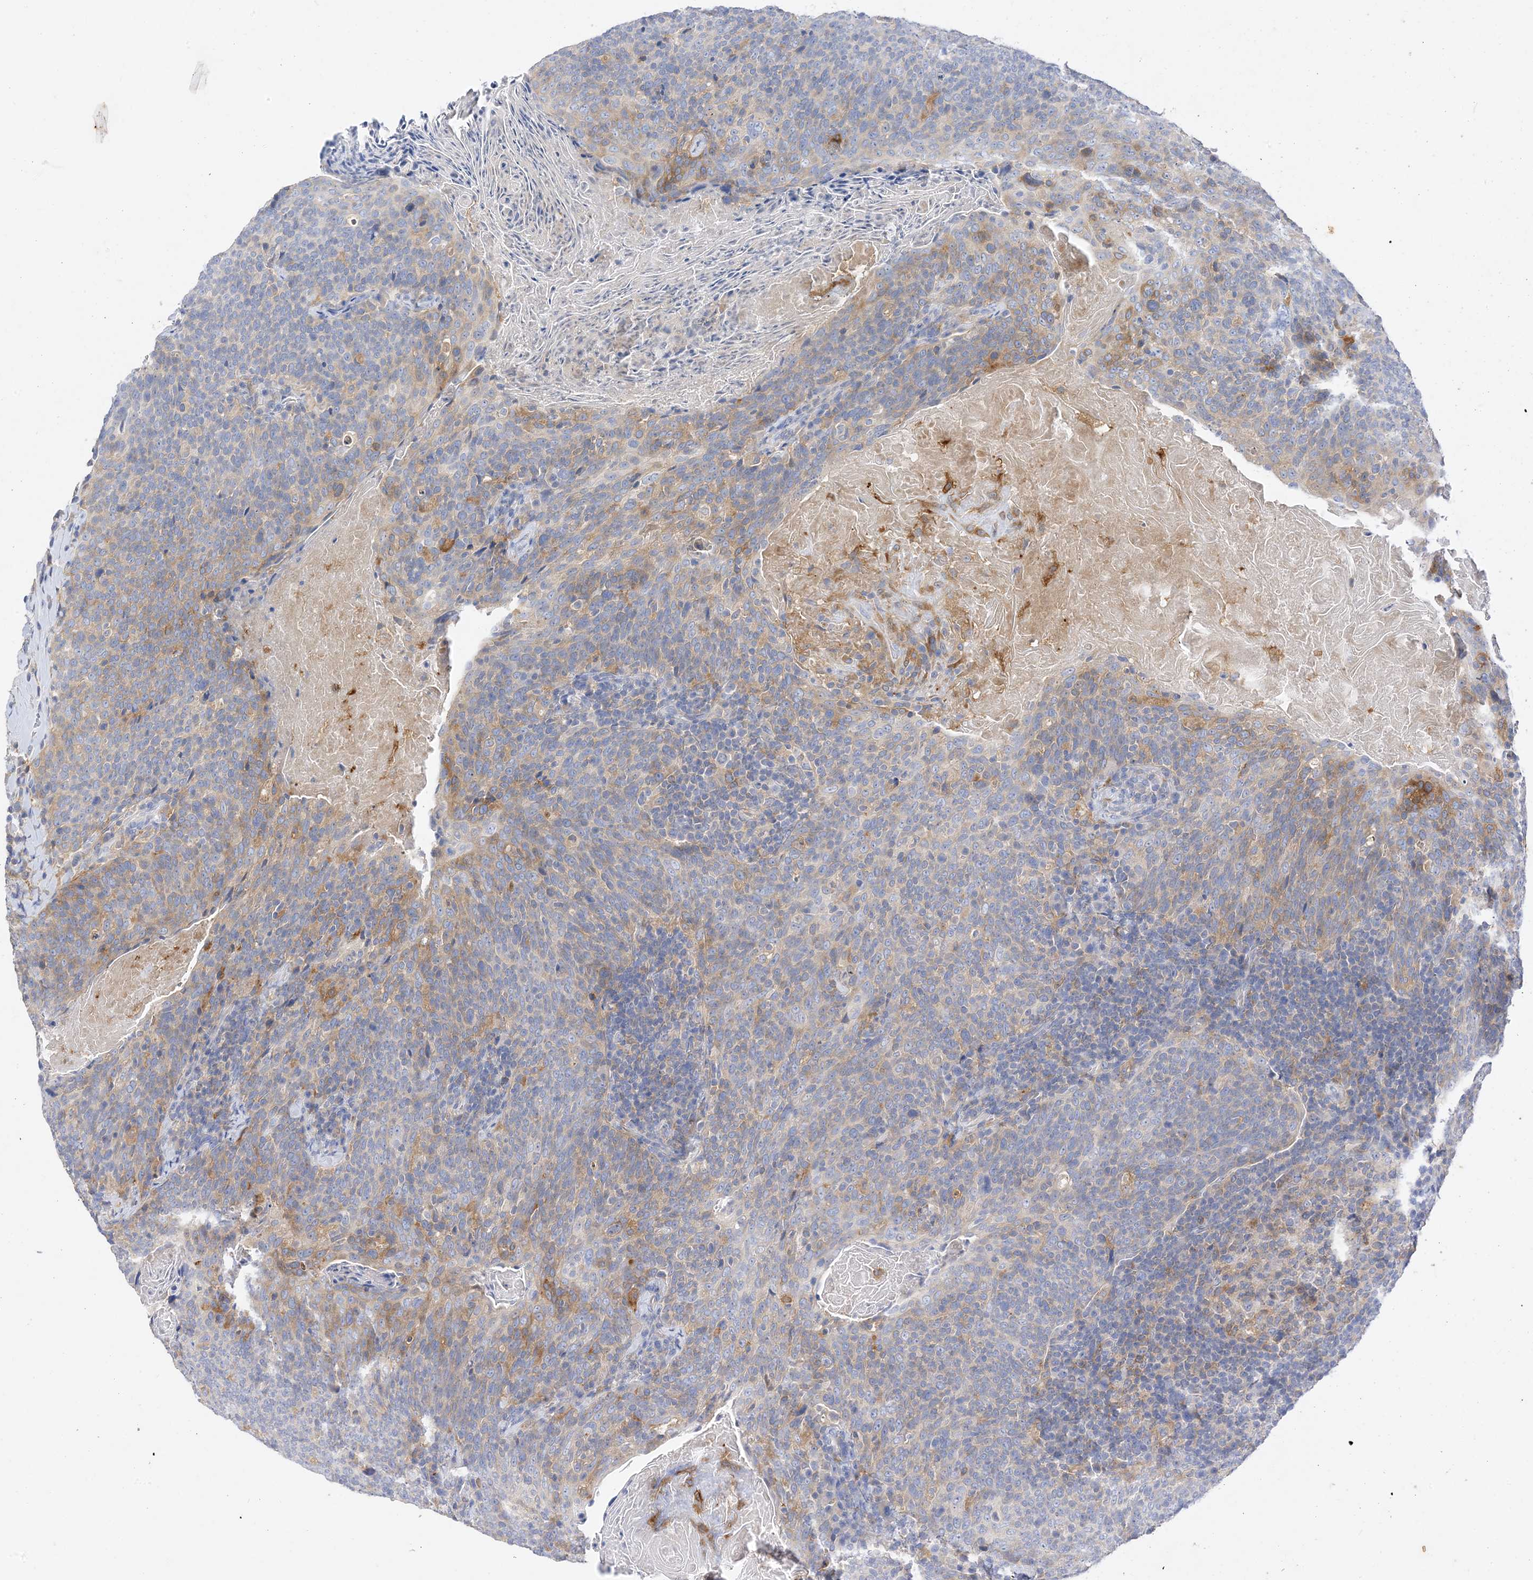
{"staining": {"intensity": "moderate", "quantity": "<25%", "location": "cytoplasmic/membranous"}, "tissue": "head and neck cancer", "cell_type": "Tumor cells", "image_type": "cancer", "snomed": [{"axis": "morphology", "description": "Squamous cell carcinoma, NOS"}, {"axis": "morphology", "description": "Squamous cell carcinoma, metastatic, NOS"}, {"axis": "topography", "description": "Lymph node"}, {"axis": "topography", "description": "Head-Neck"}], "caption": "Brown immunohistochemical staining in metastatic squamous cell carcinoma (head and neck) exhibits moderate cytoplasmic/membranous staining in approximately <25% of tumor cells.", "gene": "ARV1", "patient": {"sex": "male", "age": 62}}